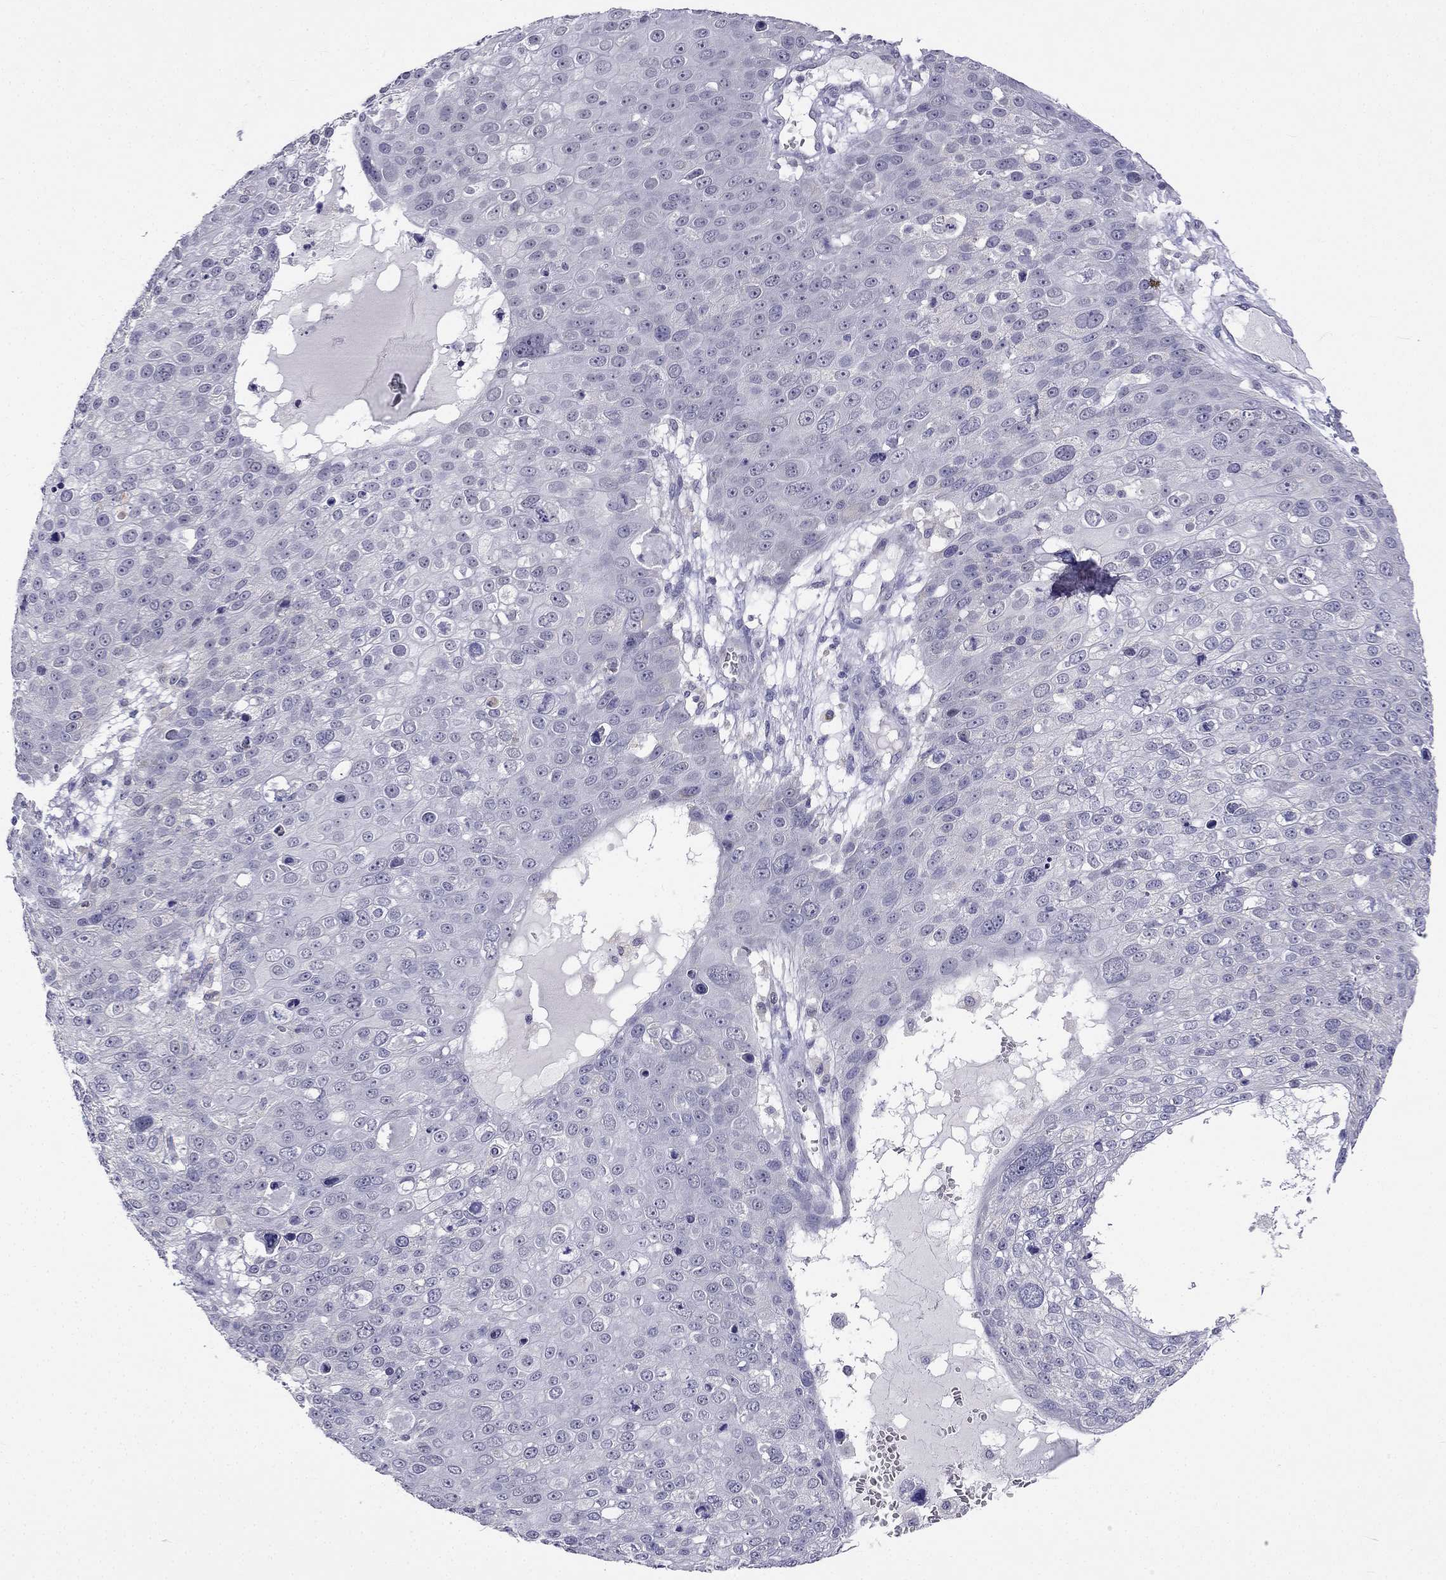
{"staining": {"intensity": "negative", "quantity": "none", "location": "none"}, "tissue": "skin cancer", "cell_type": "Tumor cells", "image_type": "cancer", "snomed": [{"axis": "morphology", "description": "Squamous cell carcinoma, NOS"}, {"axis": "topography", "description": "Skin"}], "caption": "Skin cancer (squamous cell carcinoma) stained for a protein using IHC shows no staining tumor cells.", "gene": "C5orf49", "patient": {"sex": "male", "age": 71}}